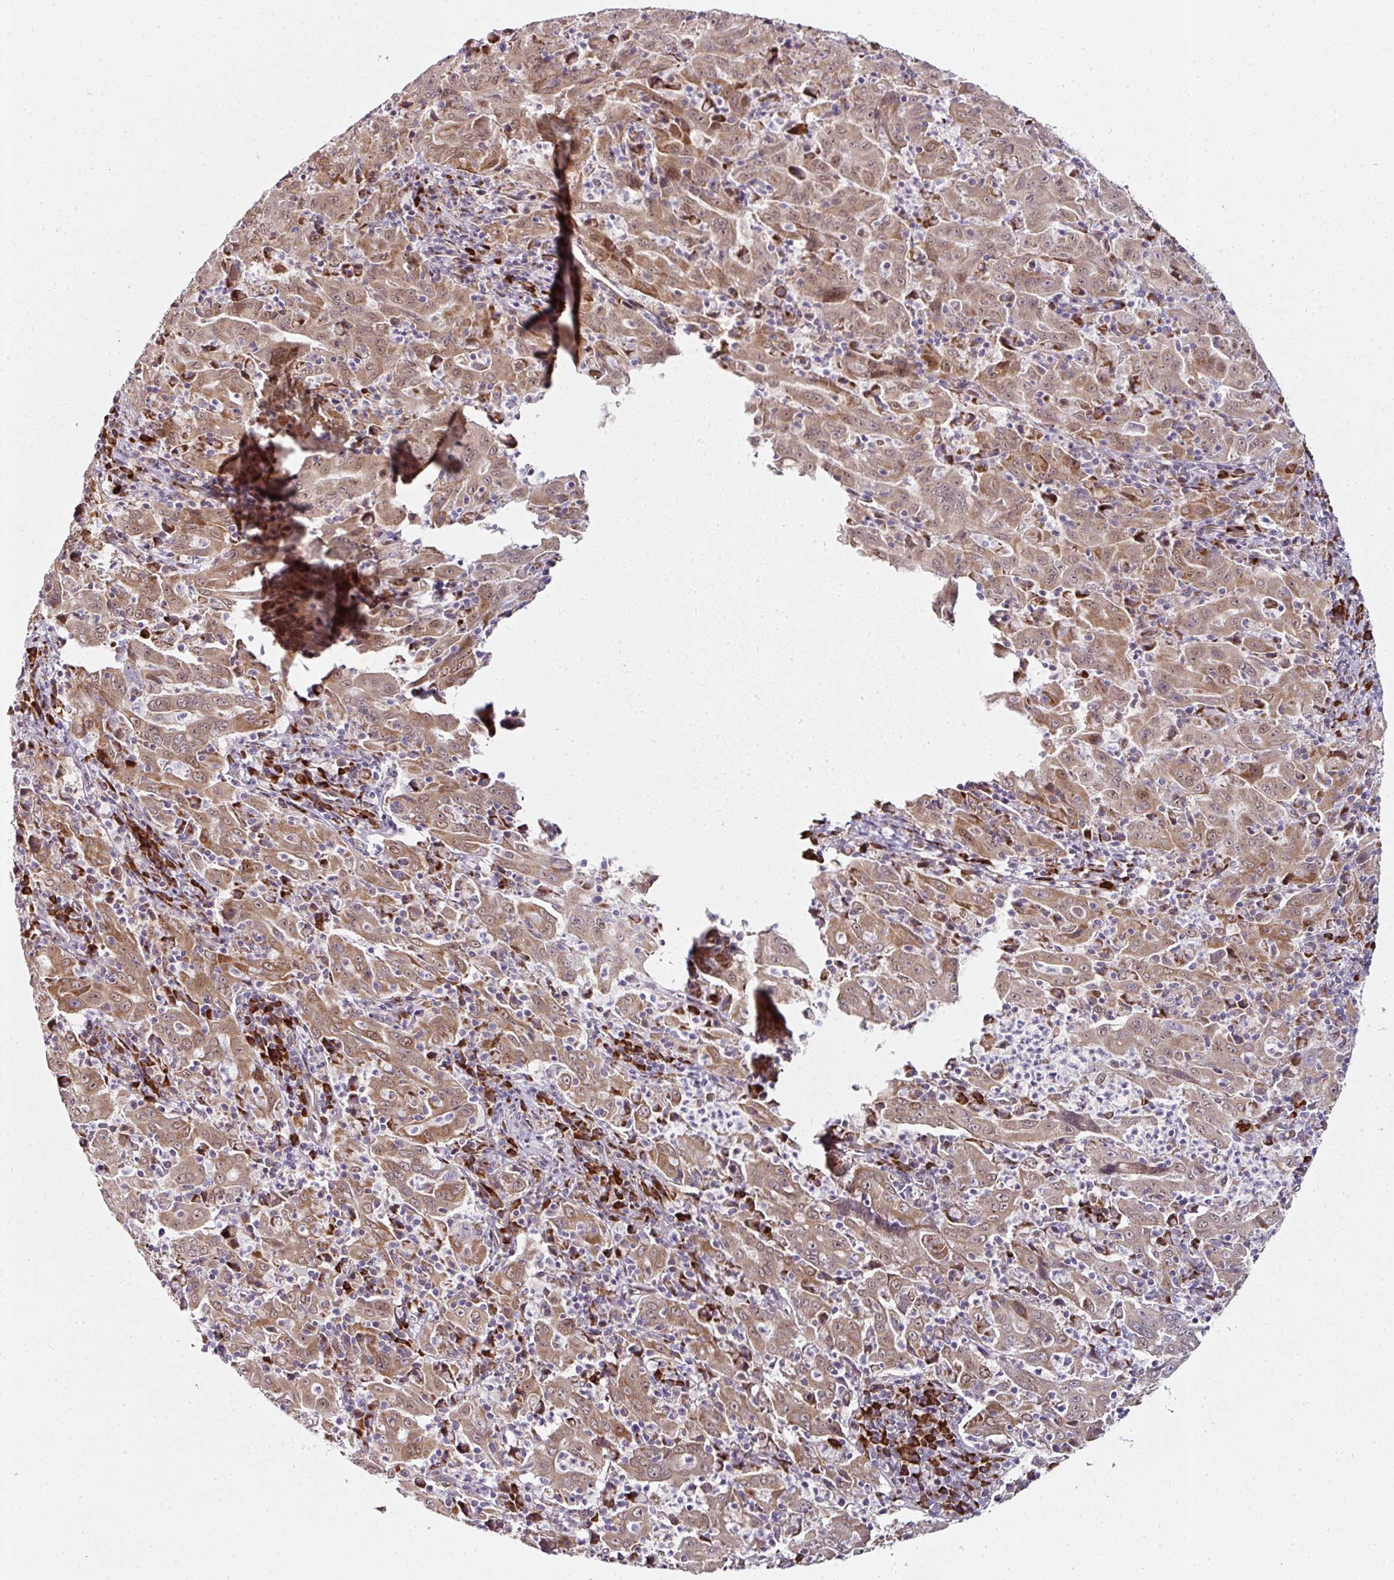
{"staining": {"intensity": "moderate", "quantity": ">75%", "location": "cytoplasmic/membranous,nuclear"}, "tissue": "pancreatic cancer", "cell_type": "Tumor cells", "image_type": "cancer", "snomed": [{"axis": "morphology", "description": "Adenocarcinoma, NOS"}, {"axis": "topography", "description": "Pancreas"}], "caption": "Pancreatic cancer (adenocarcinoma) stained with DAB (3,3'-diaminobenzidine) immunohistochemistry displays medium levels of moderate cytoplasmic/membranous and nuclear expression in approximately >75% of tumor cells. (Stains: DAB in brown, nuclei in blue, Microscopy: brightfield microscopy at high magnification).", "gene": "APOLD1", "patient": {"sex": "male", "age": 63}}